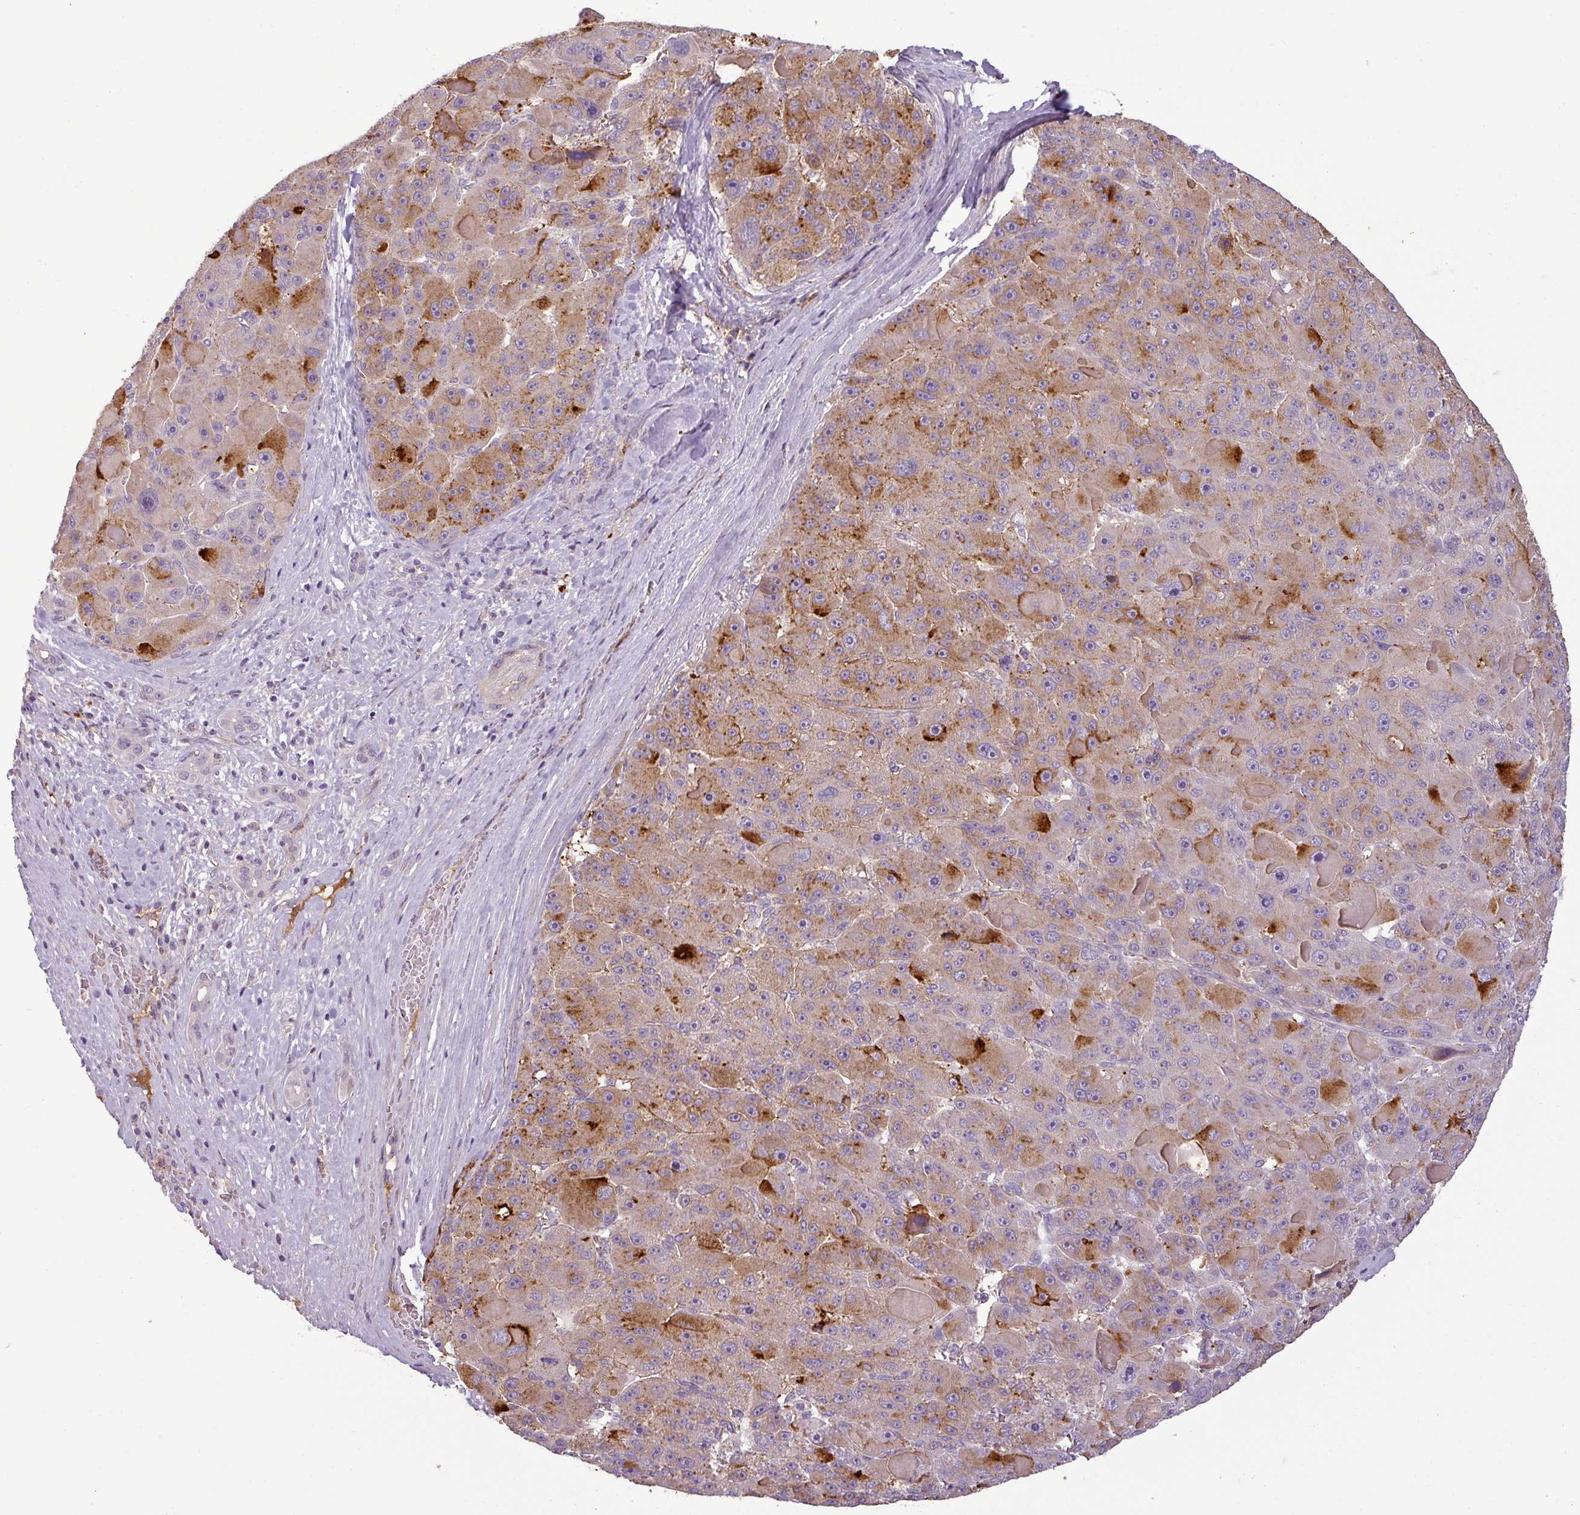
{"staining": {"intensity": "moderate", "quantity": ">75%", "location": "cytoplasmic/membranous"}, "tissue": "liver cancer", "cell_type": "Tumor cells", "image_type": "cancer", "snomed": [{"axis": "morphology", "description": "Carcinoma, Hepatocellular, NOS"}, {"axis": "topography", "description": "Liver"}], "caption": "Liver cancer was stained to show a protein in brown. There is medium levels of moderate cytoplasmic/membranous positivity in approximately >75% of tumor cells.", "gene": "APOC1", "patient": {"sex": "male", "age": 76}}